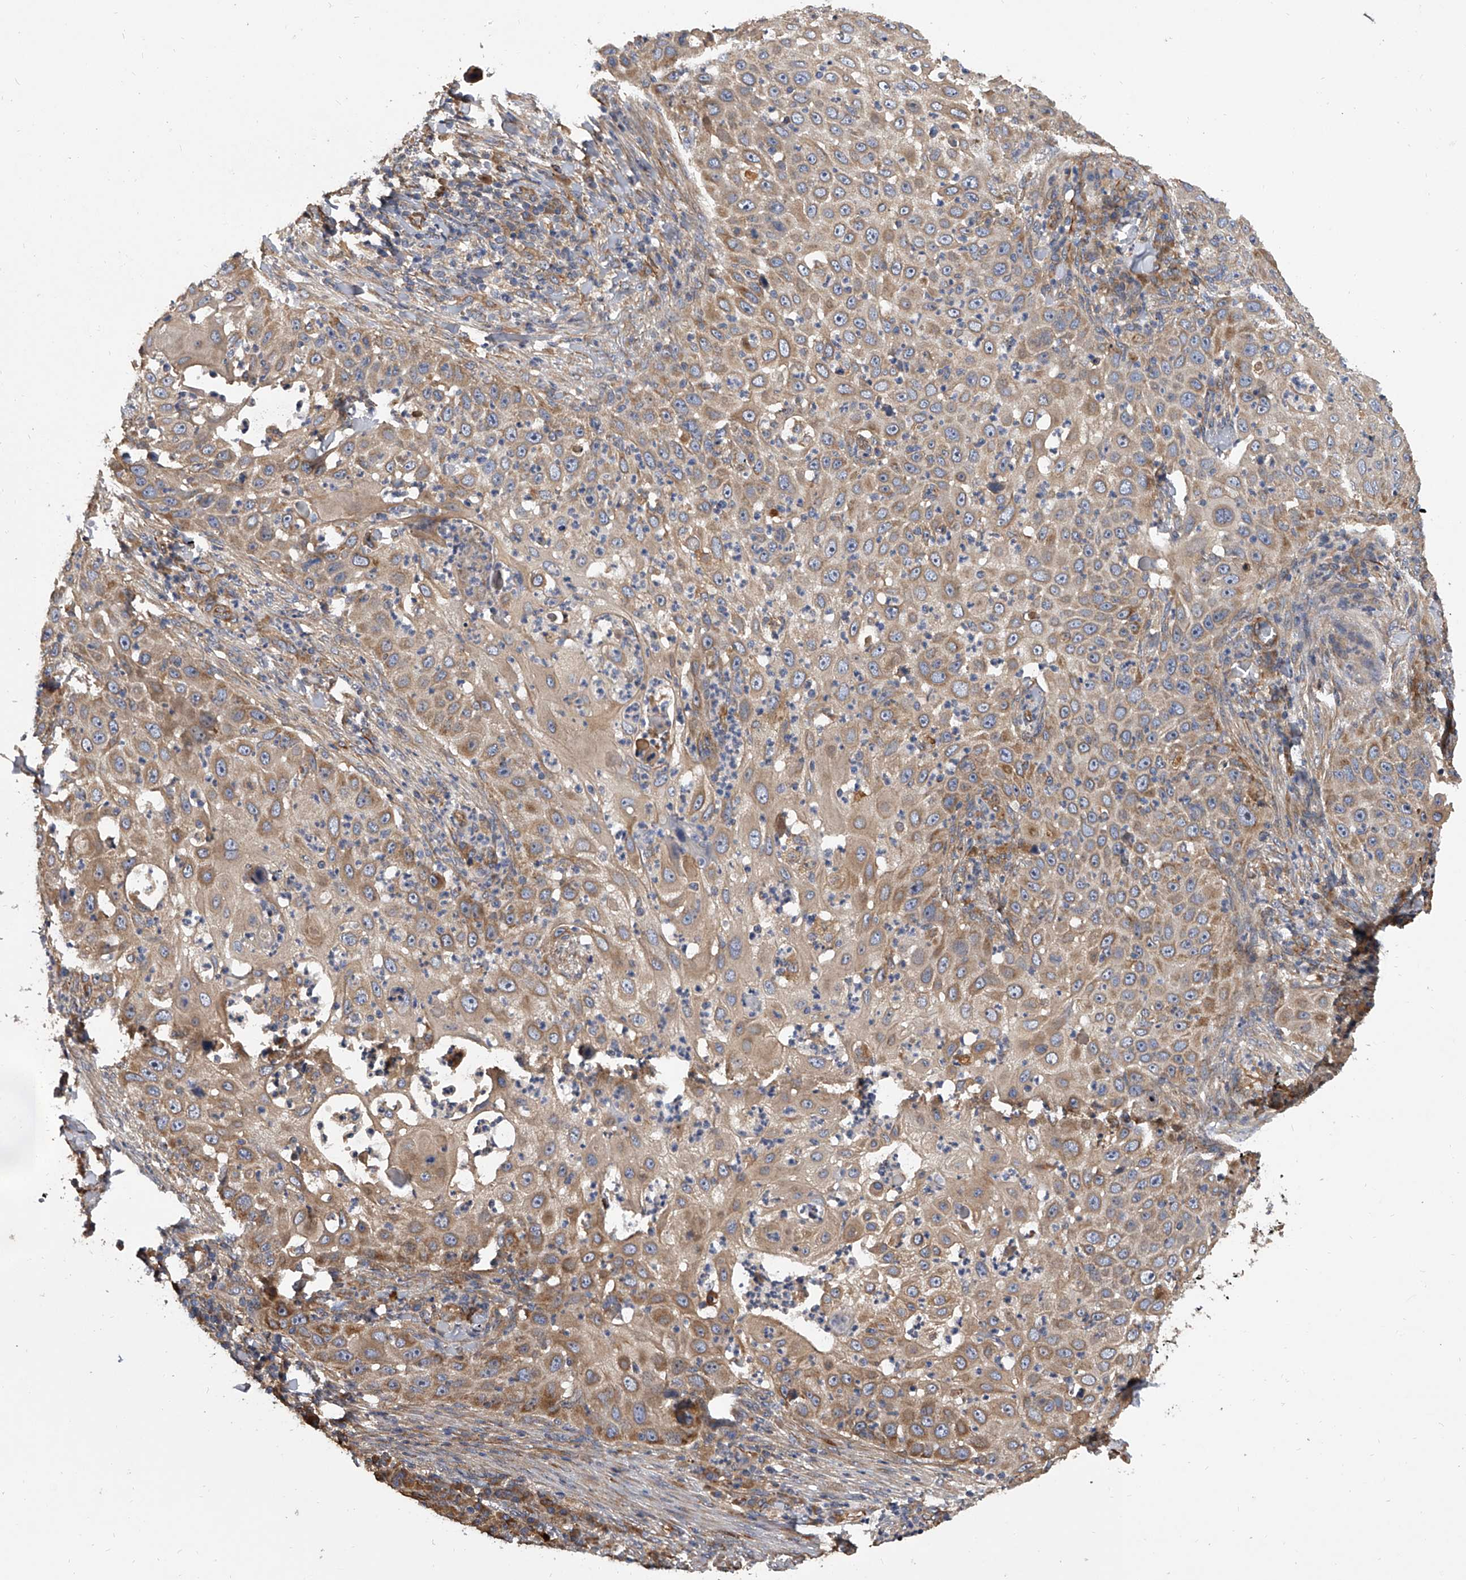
{"staining": {"intensity": "moderate", "quantity": "25%-75%", "location": "cytoplasmic/membranous"}, "tissue": "skin cancer", "cell_type": "Tumor cells", "image_type": "cancer", "snomed": [{"axis": "morphology", "description": "Squamous cell carcinoma, NOS"}, {"axis": "topography", "description": "Skin"}], "caption": "Brown immunohistochemical staining in skin squamous cell carcinoma exhibits moderate cytoplasmic/membranous expression in approximately 25%-75% of tumor cells.", "gene": "EXOC4", "patient": {"sex": "female", "age": 44}}